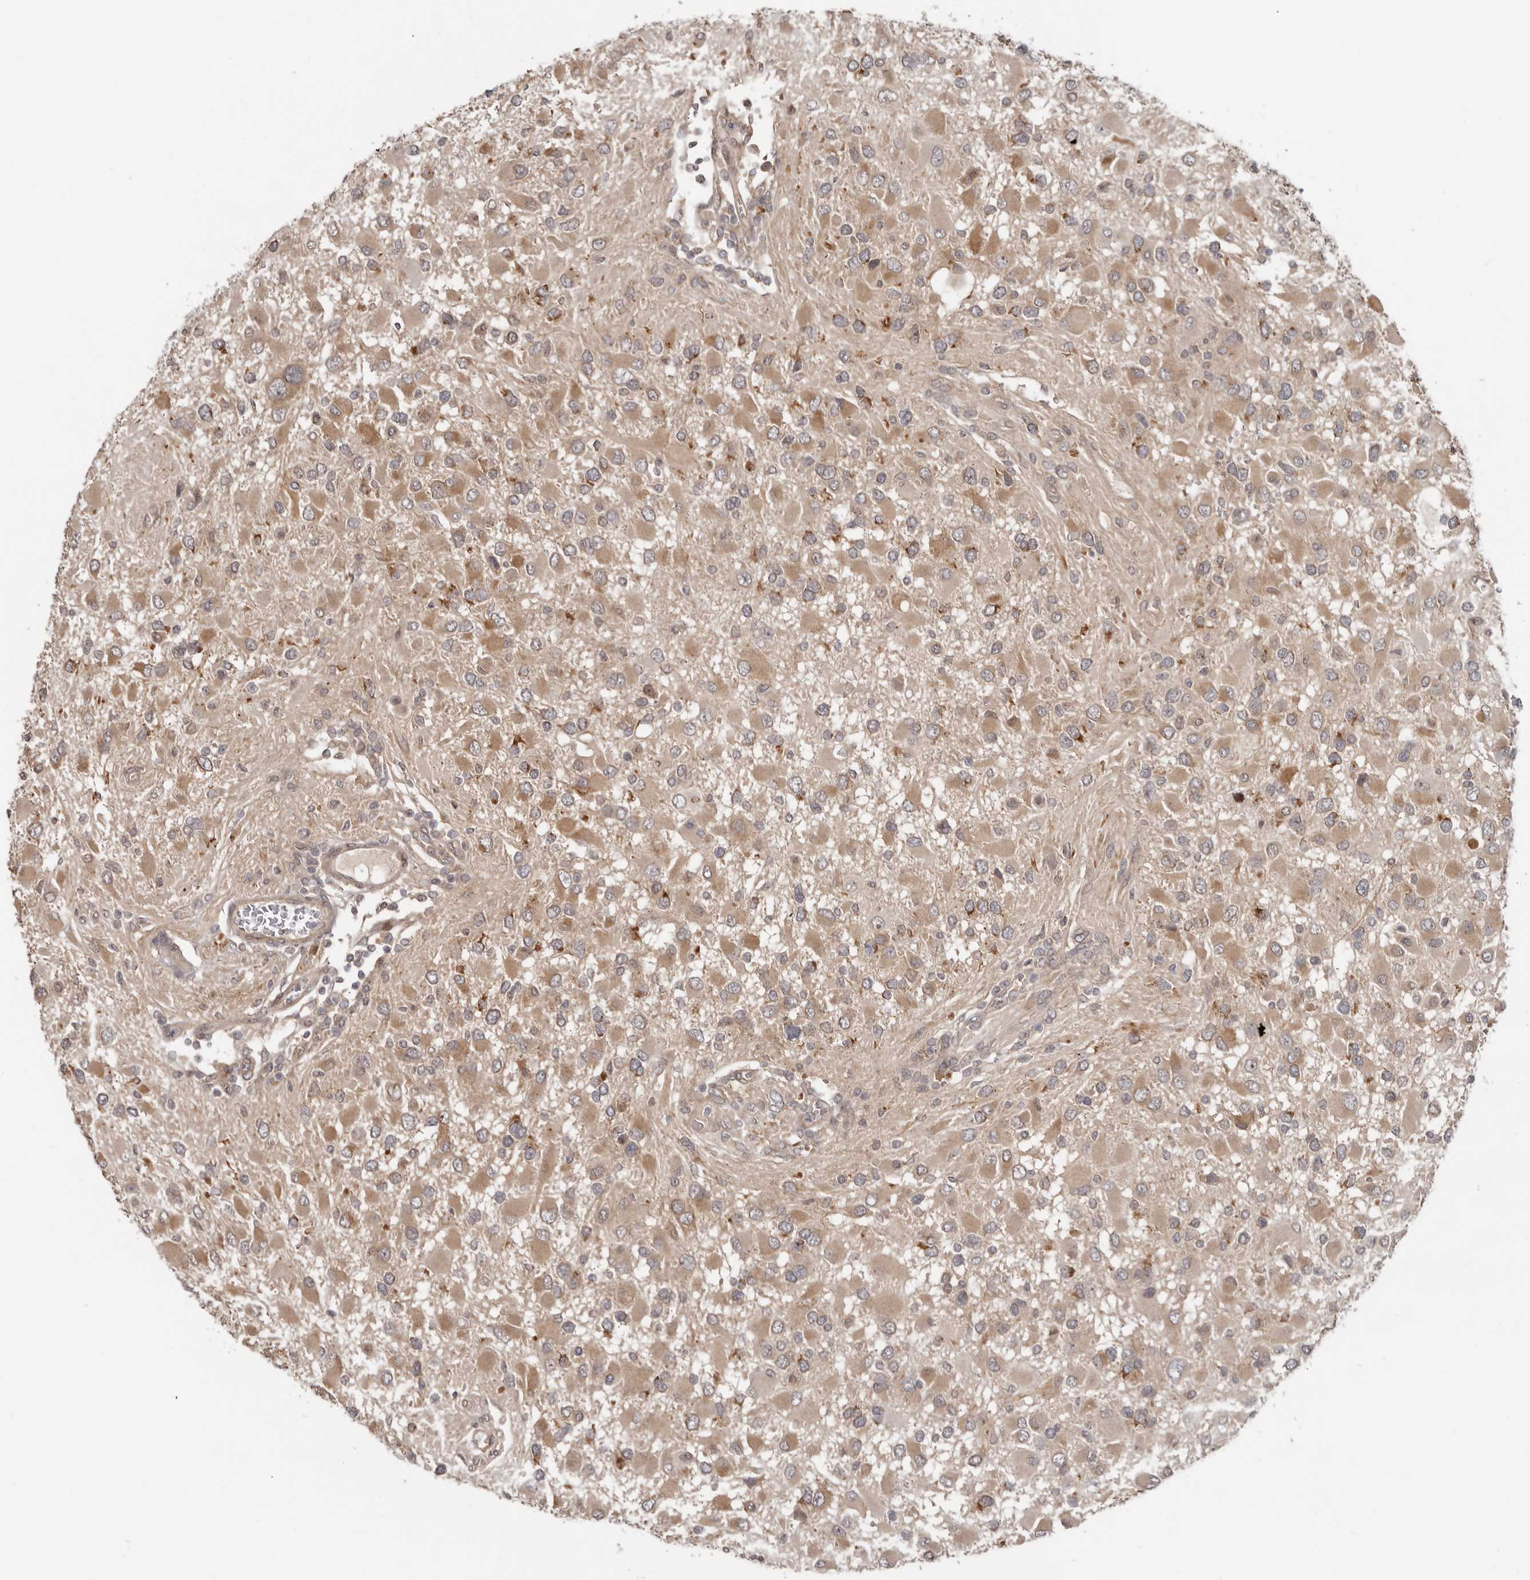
{"staining": {"intensity": "weak", "quantity": ">75%", "location": "cytoplasmic/membranous"}, "tissue": "glioma", "cell_type": "Tumor cells", "image_type": "cancer", "snomed": [{"axis": "morphology", "description": "Glioma, malignant, High grade"}, {"axis": "topography", "description": "Brain"}], "caption": "Brown immunohistochemical staining in human high-grade glioma (malignant) displays weak cytoplasmic/membranous expression in about >75% of tumor cells.", "gene": "BAD", "patient": {"sex": "male", "age": 53}}